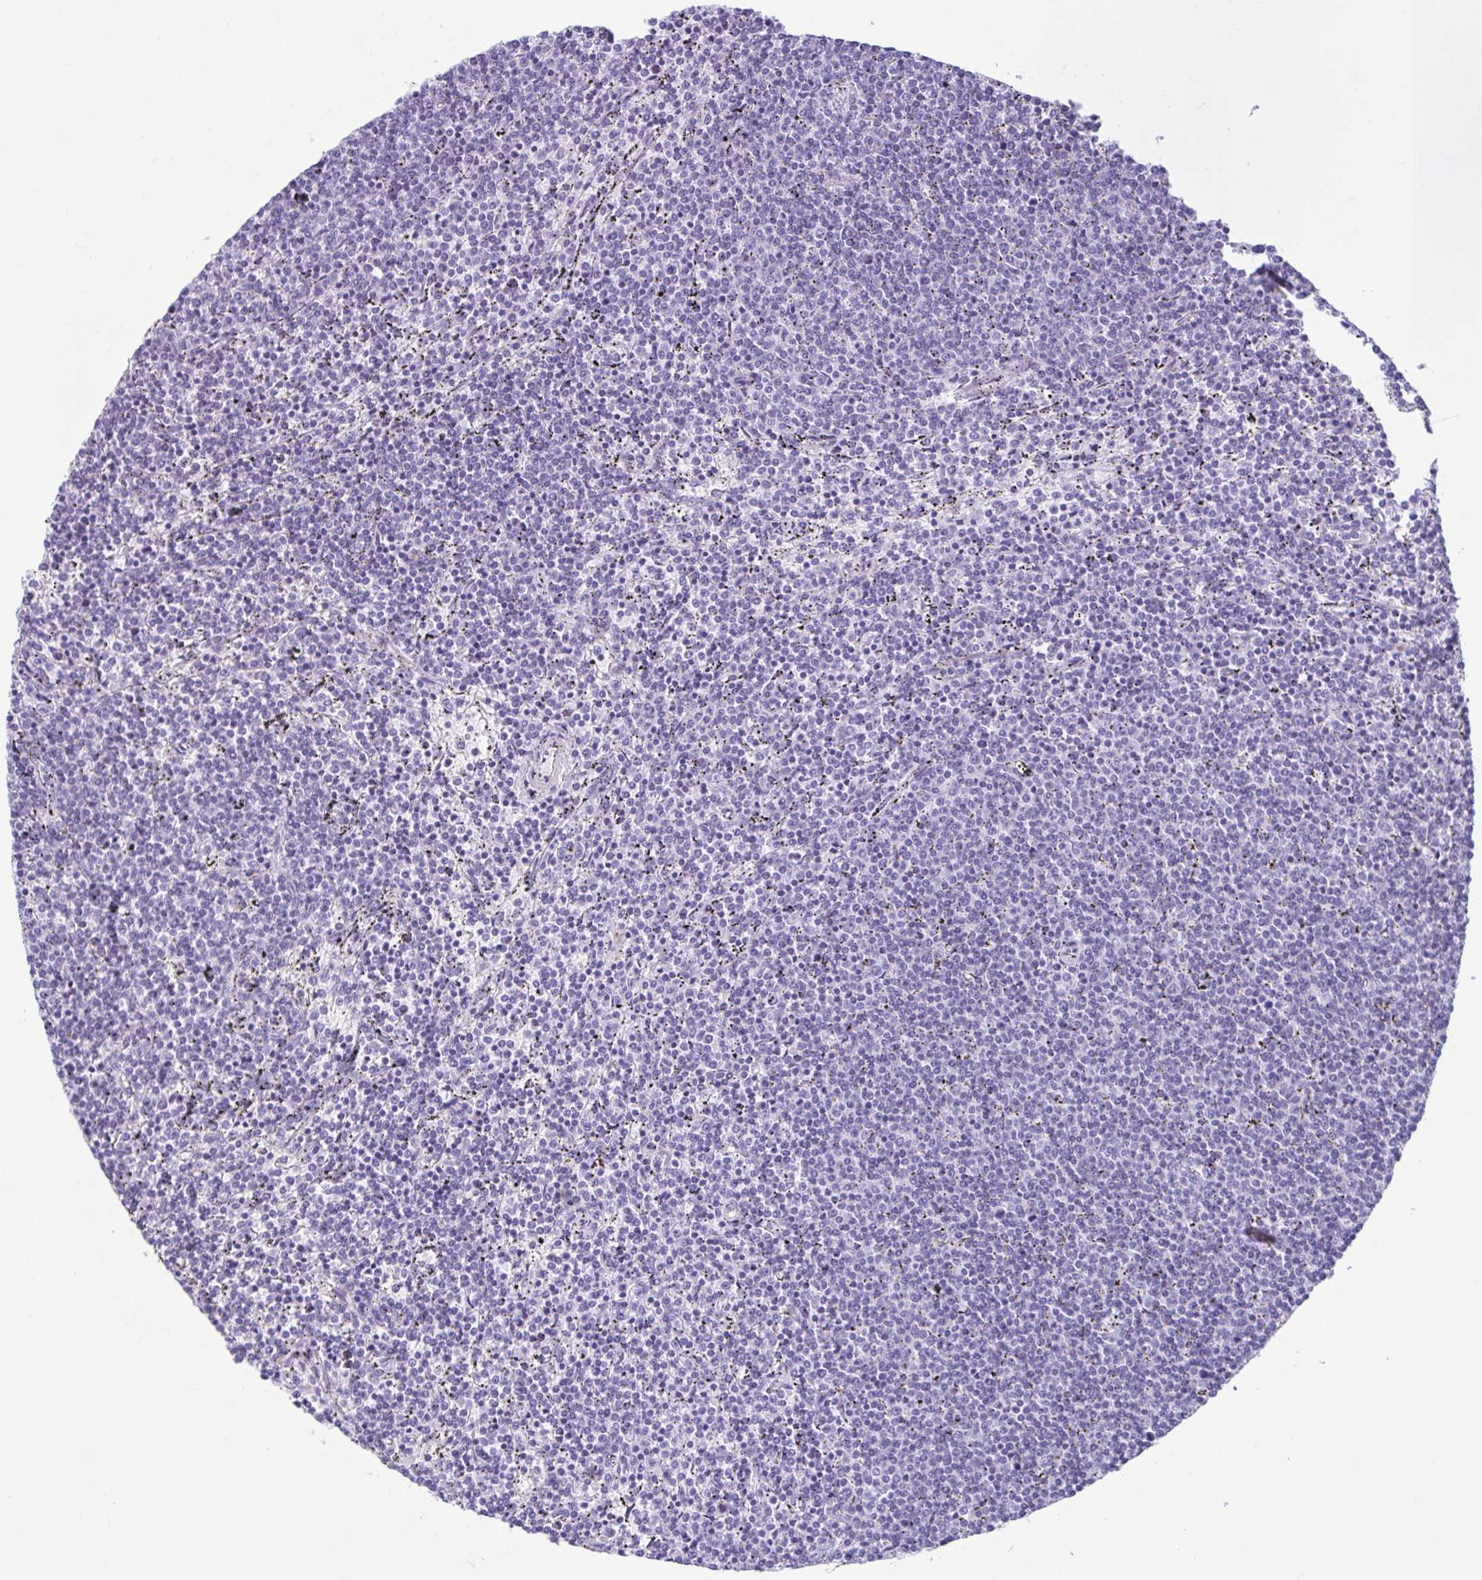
{"staining": {"intensity": "negative", "quantity": "none", "location": "none"}, "tissue": "lymphoma", "cell_type": "Tumor cells", "image_type": "cancer", "snomed": [{"axis": "morphology", "description": "Malignant lymphoma, non-Hodgkin's type, Low grade"}, {"axis": "topography", "description": "Spleen"}], "caption": "This is an IHC micrograph of malignant lymphoma, non-Hodgkin's type (low-grade). There is no positivity in tumor cells.", "gene": "TCEAL3", "patient": {"sex": "female", "age": 50}}